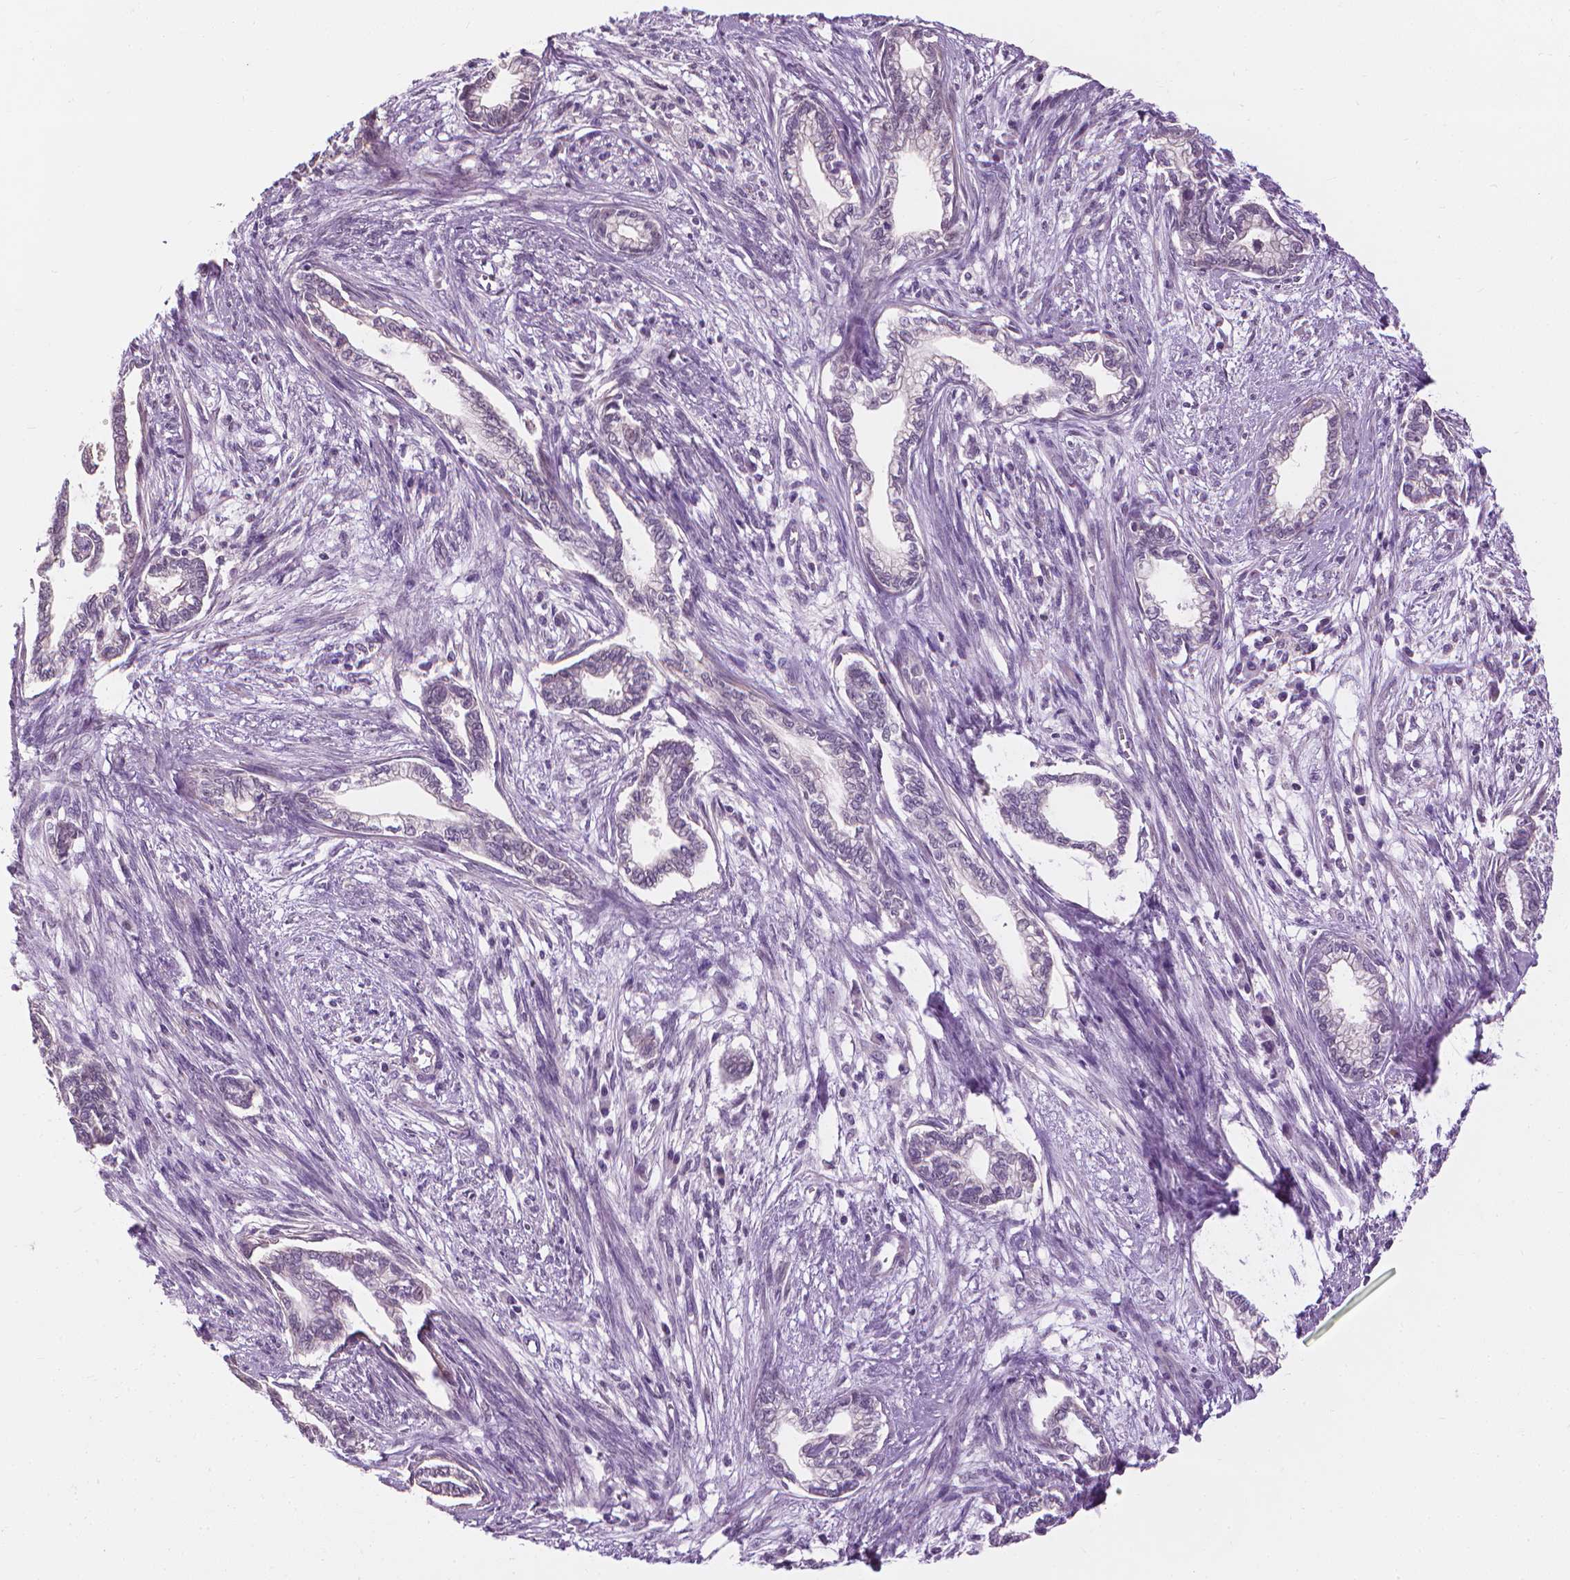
{"staining": {"intensity": "negative", "quantity": "none", "location": "none"}, "tissue": "cervical cancer", "cell_type": "Tumor cells", "image_type": "cancer", "snomed": [{"axis": "morphology", "description": "Adenocarcinoma, NOS"}, {"axis": "topography", "description": "Cervix"}], "caption": "Tumor cells are negative for brown protein staining in adenocarcinoma (cervical).", "gene": "SAXO2", "patient": {"sex": "female", "age": 62}}